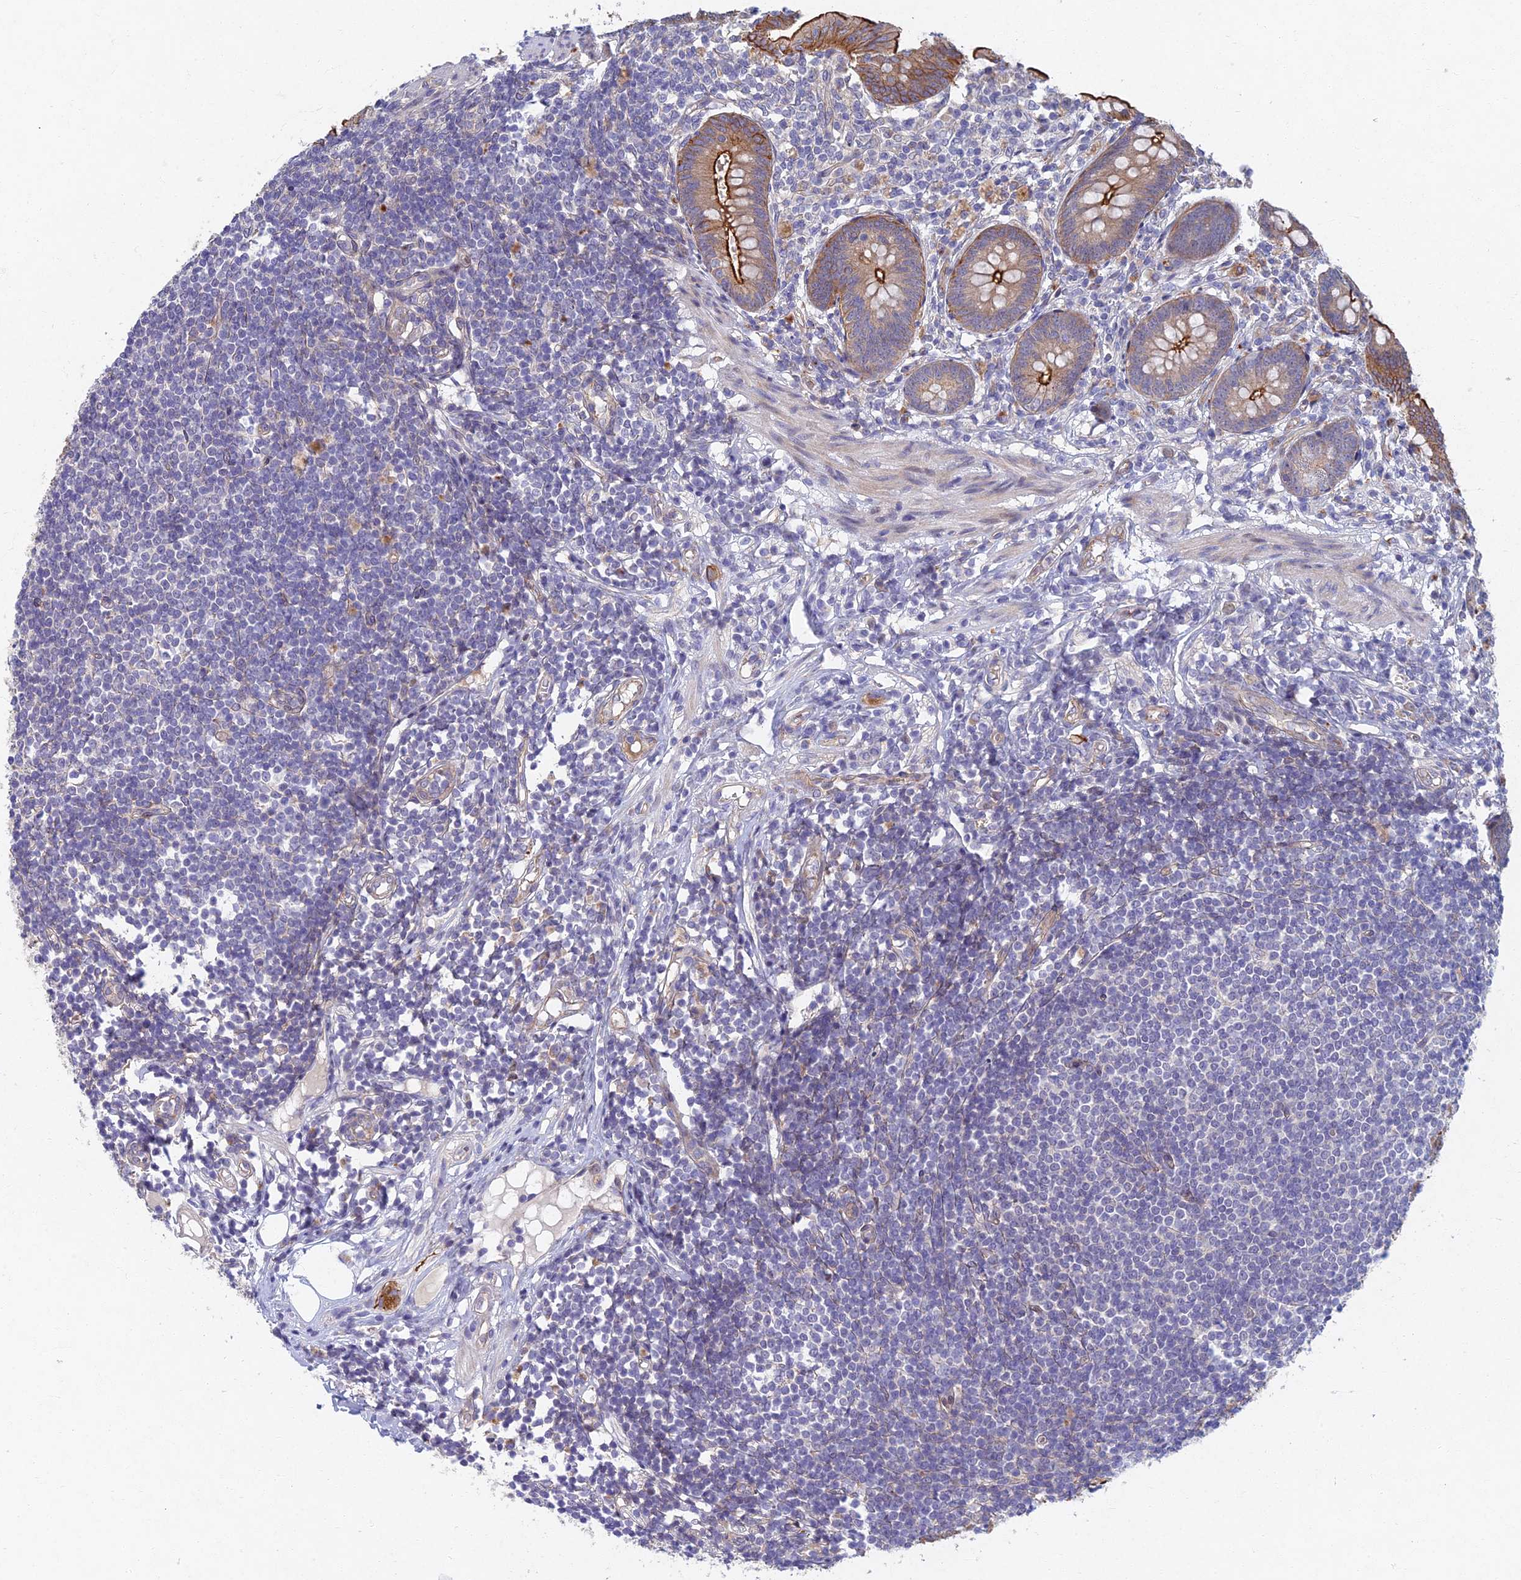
{"staining": {"intensity": "strong", "quantity": "<25%", "location": "cytoplasmic/membranous"}, "tissue": "appendix", "cell_type": "Glandular cells", "image_type": "normal", "snomed": [{"axis": "morphology", "description": "Normal tissue, NOS"}, {"axis": "topography", "description": "Appendix"}], "caption": "Glandular cells show medium levels of strong cytoplasmic/membranous staining in approximately <25% of cells in unremarkable human appendix.", "gene": "RHBDL2", "patient": {"sex": "female", "age": 62}}